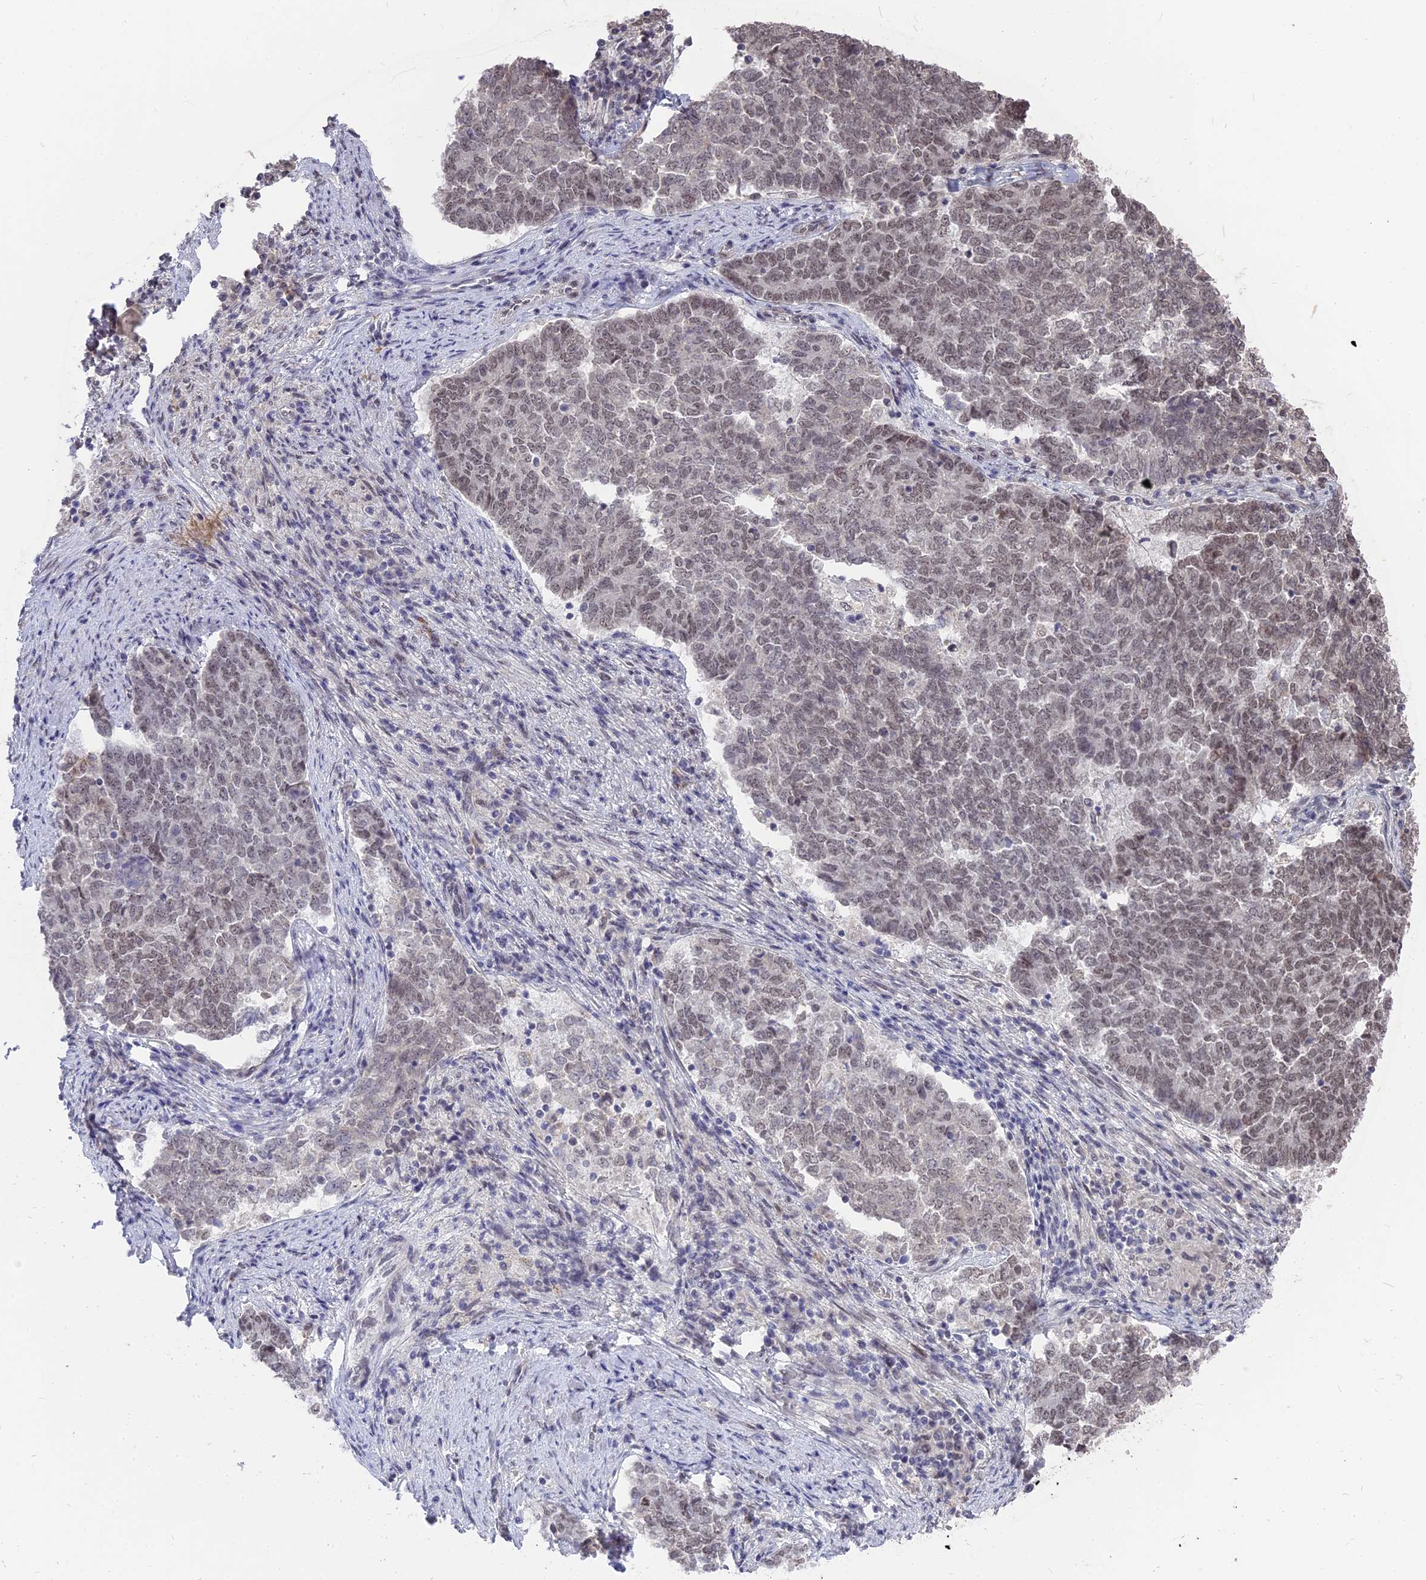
{"staining": {"intensity": "weak", "quantity": ">75%", "location": "nuclear"}, "tissue": "endometrial cancer", "cell_type": "Tumor cells", "image_type": "cancer", "snomed": [{"axis": "morphology", "description": "Adenocarcinoma, NOS"}, {"axis": "topography", "description": "Endometrium"}], "caption": "This is an image of immunohistochemistry (IHC) staining of adenocarcinoma (endometrial), which shows weak positivity in the nuclear of tumor cells.", "gene": "NR1H3", "patient": {"sex": "female", "age": 80}}